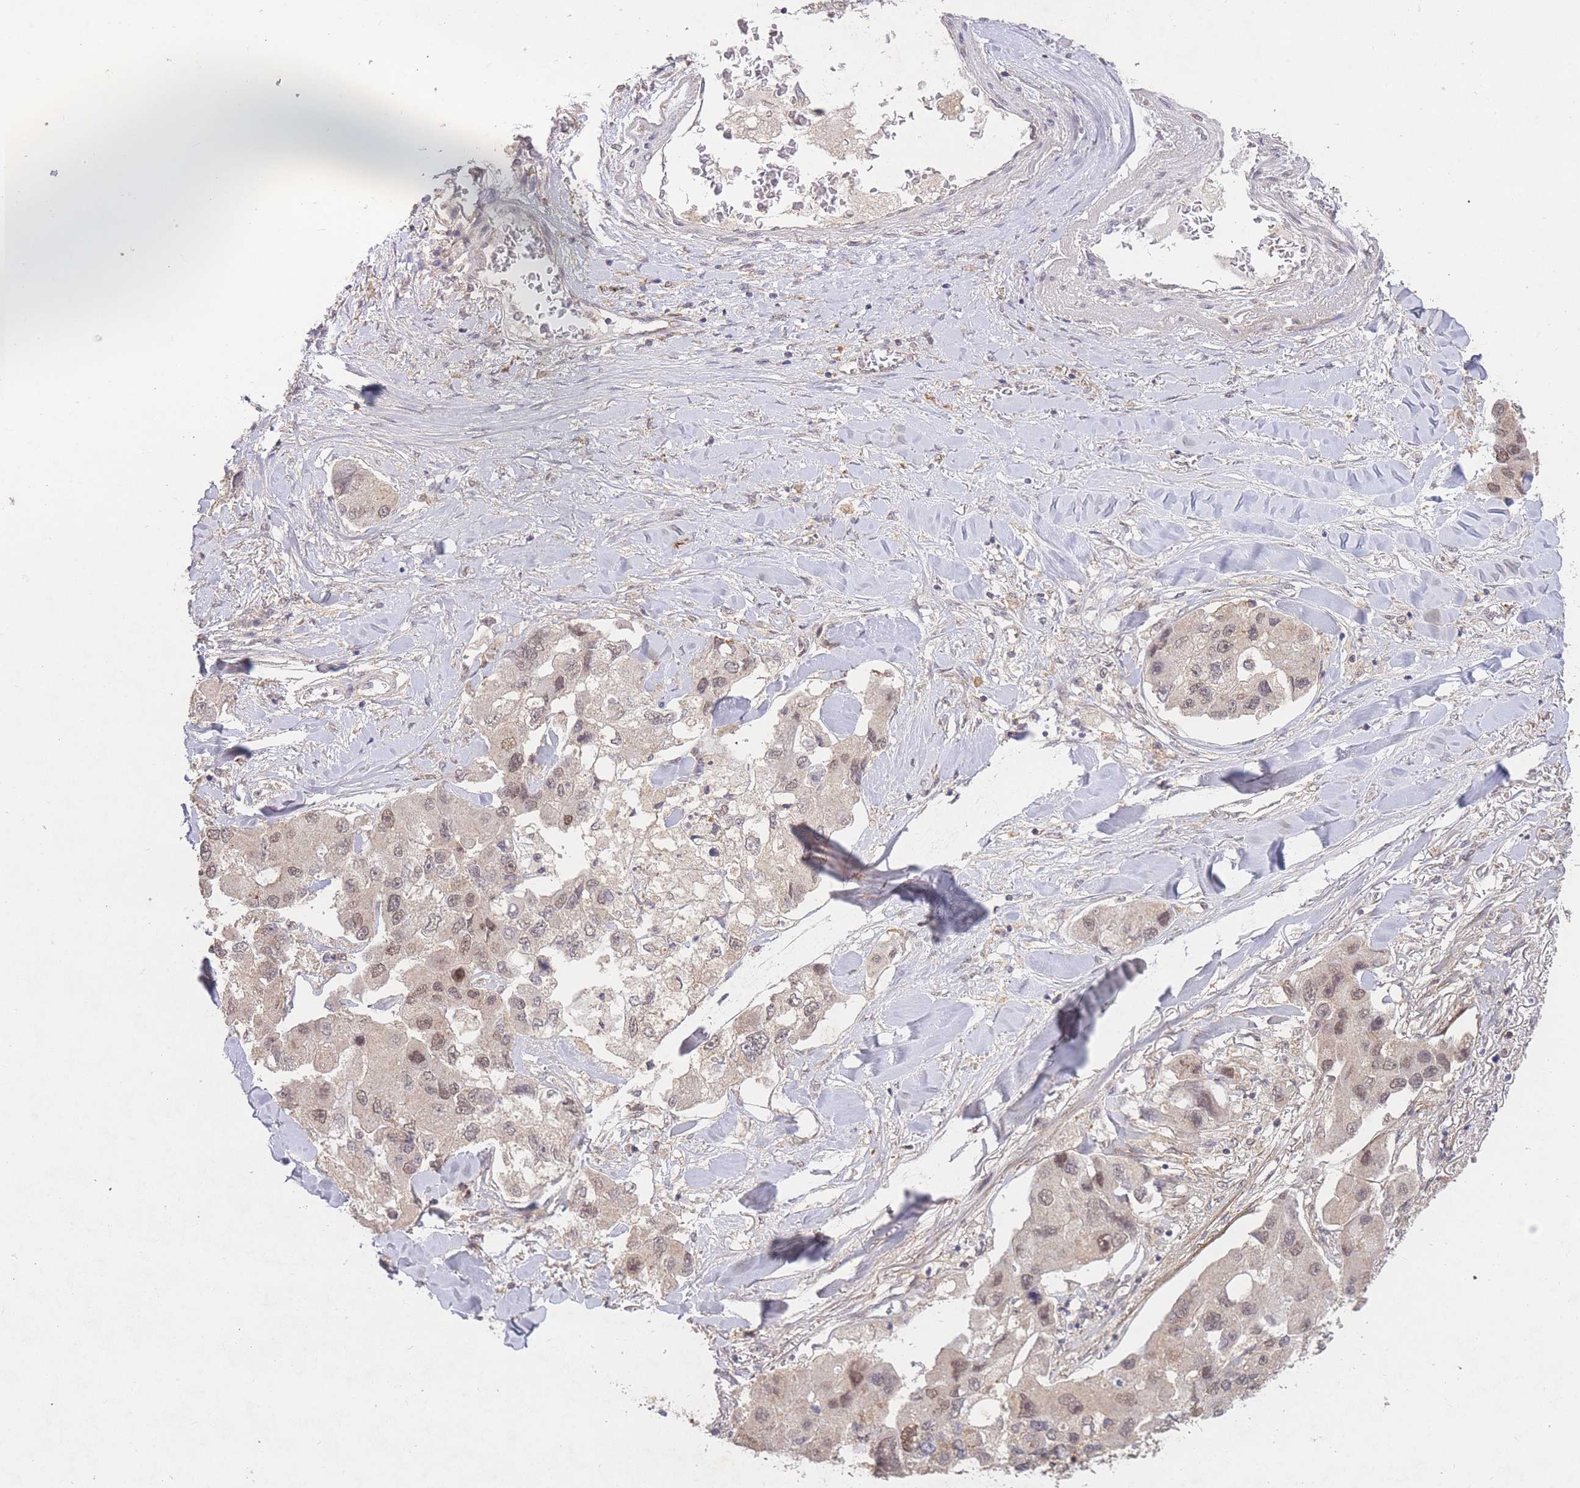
{"staining": {"intensity": "weak", "quantity": ">75%", "location": "nuclear"}, "tissue": "lung cancer", "cell_type": "Tumor cells", "image_type": "cancer", "snomed": [{"axis": "morphology", "description": "Adenocarcinoma, NOS"}, {"axis": "topography", "description": "Lung"}], "caption": "A high-resolution histopathology image shows immunohistochemistry (IHC) staining of adenocarcinoma (lung), which reveals weak nuclear positivity in approximately >75% of tumor cells.", "gene": "RNF144B", "patient": {"sex": "female", "age": 54}}